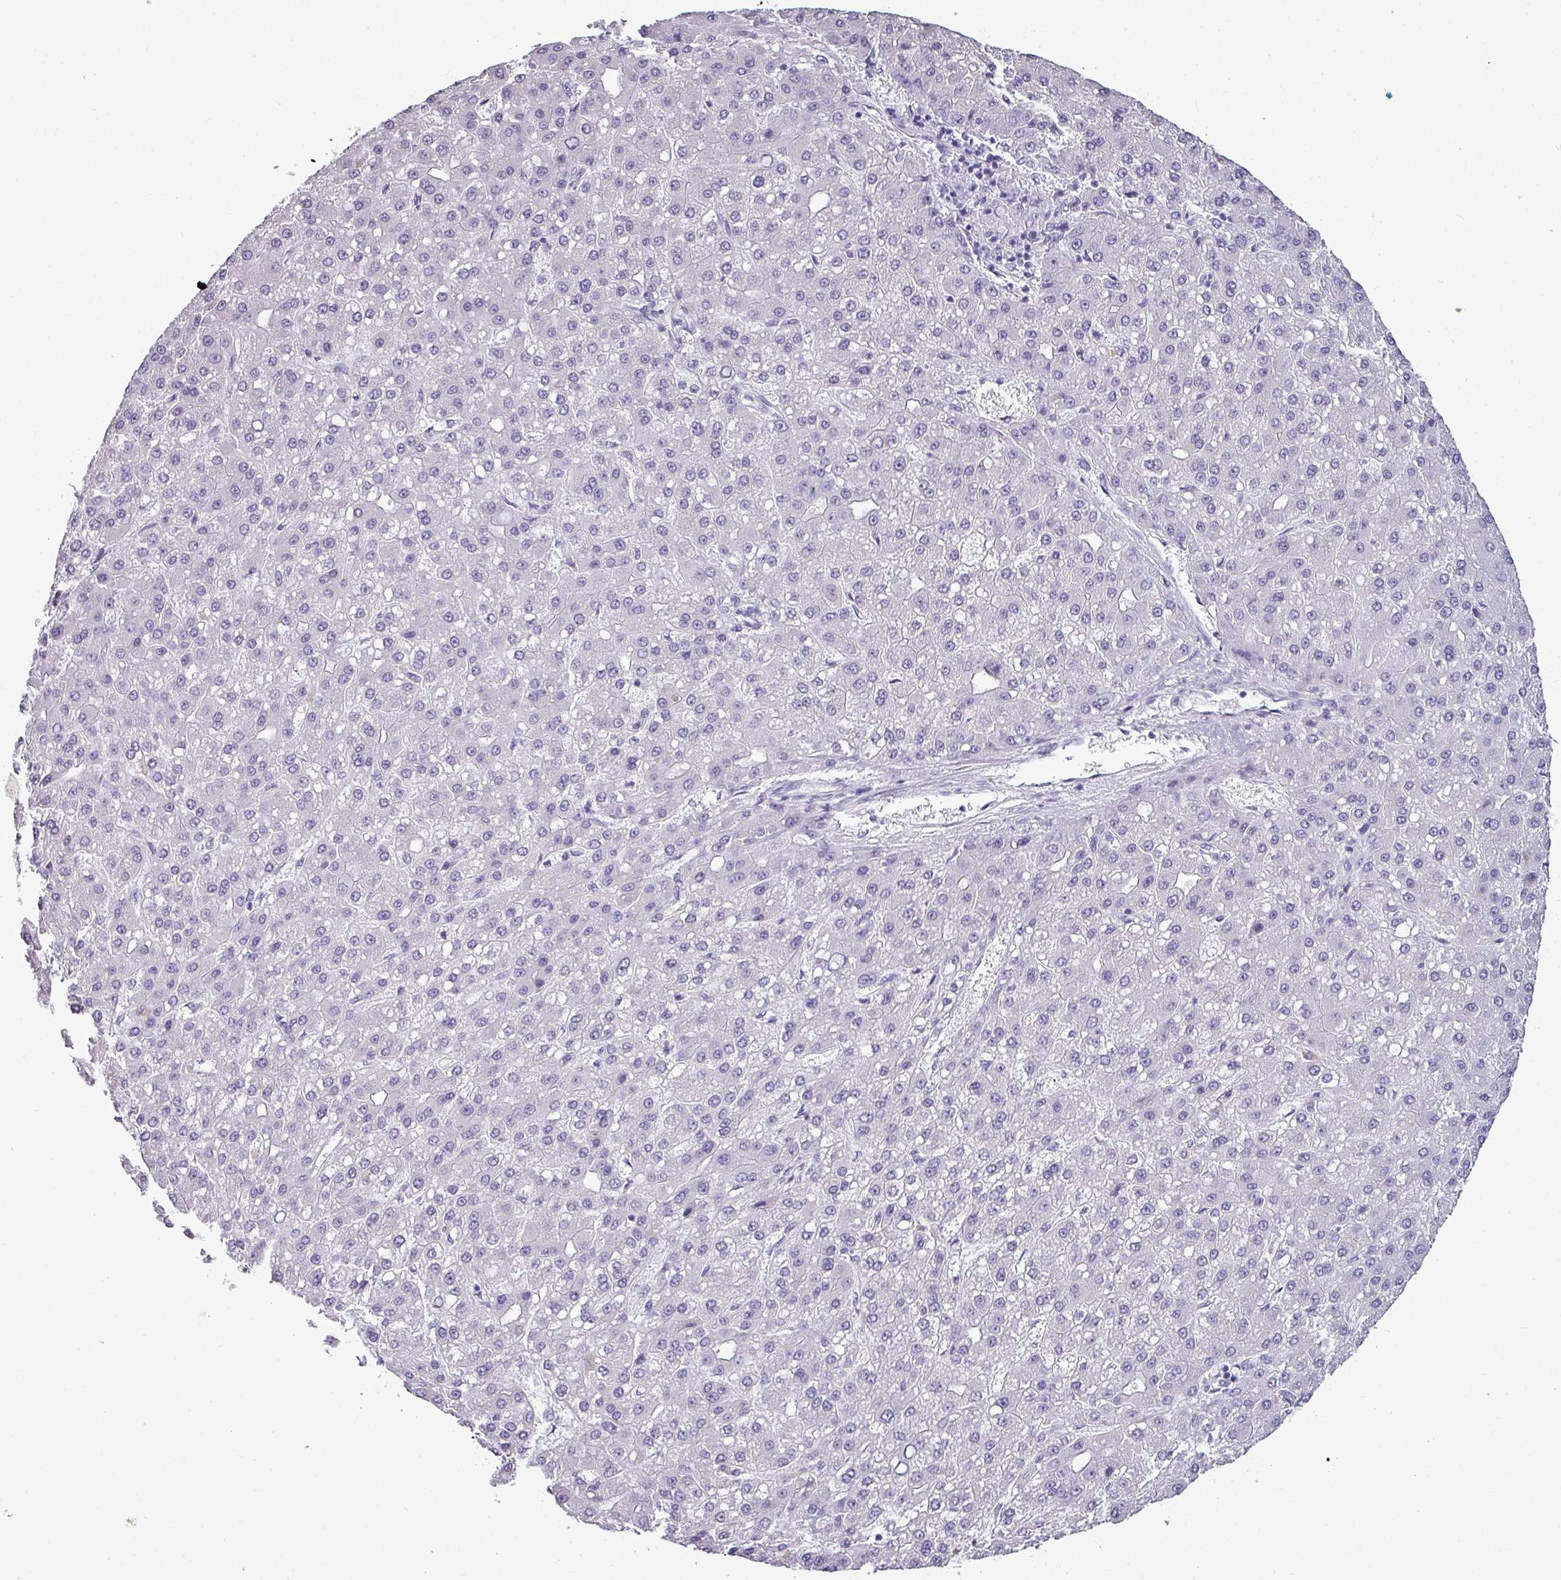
{"staining": {"intensity": "negative", "quantity": "none", "location": "none"}, "tissue": "liver cancer", "cell_type": "Tumor cells", "image_type": "cancer", "snomed": [{"axis": "morphology", "description": "Carcinoma, Hepatocellular, NOS"}, {"axis": "topography", "description": "Liver"}], "caption": "Tumor cells show no significant protein expression in liver cancer (hepatocellular carcinoma). Brightfield microscopy of immunohistochemistry (IHC) stained with DAB (brown) and hematoxylin (blue), captured at high magnification.", "gene": "TMEM91", "patient": {"sex": "male", "age": 67}}